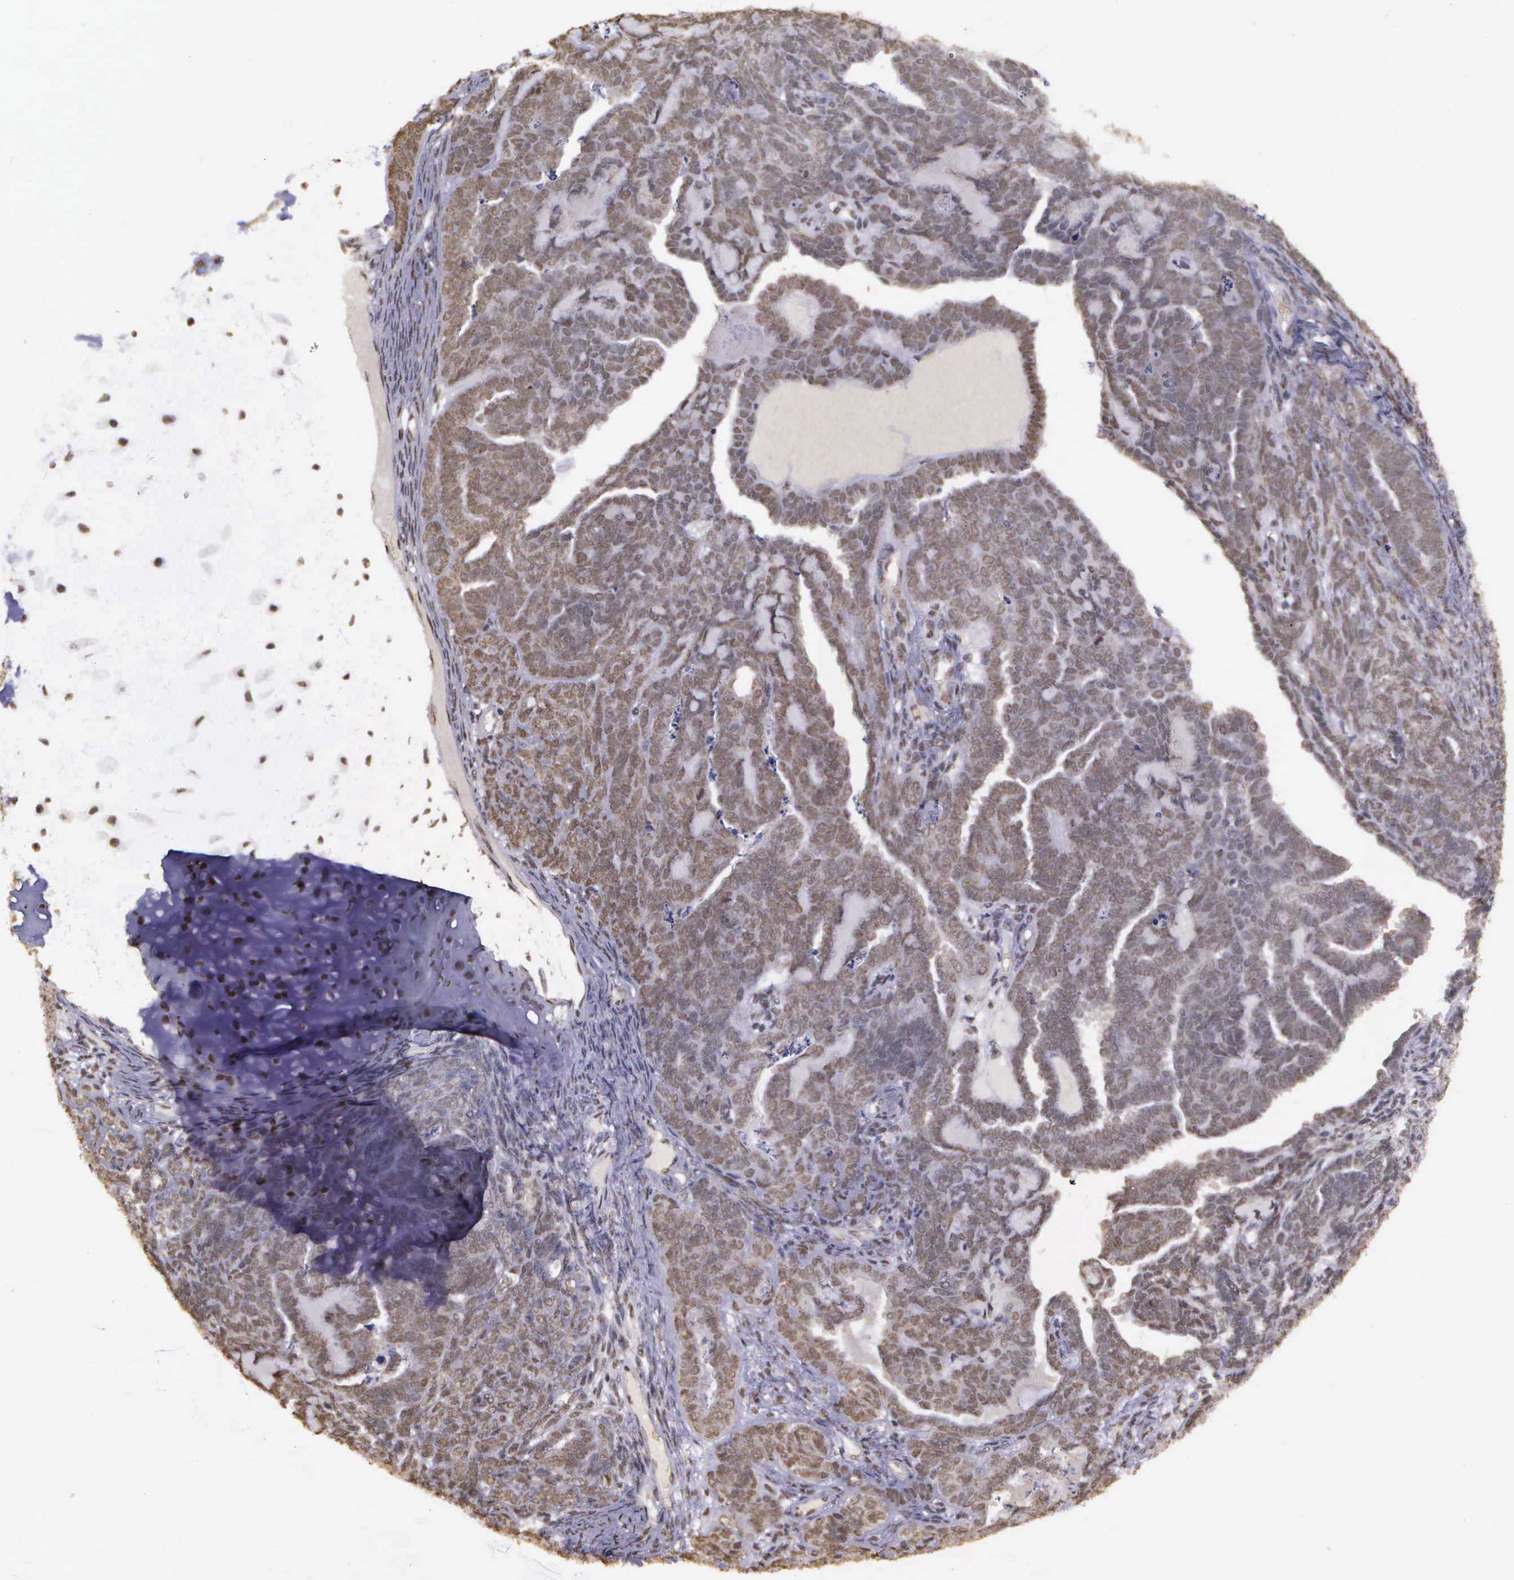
{"staining": {"intensity": "weak", "quantity": ">75%", "location": "nuclear"}, "tissue": "endometrial cancer", "cell_type": "Tumor cells", "image_type": "cancer", "snomed": [{"axis": "morphology", "description": "Neoplasm, malignant, NOS"}, {"axis": "topography", "description": "Endometrium"}], "caption": "IHC (DAB) staining of endometrial cancer reveals weak nuclear protein staining in approximately >75% of tumor cells. (DAB IHC, brown staining for protein, blue staining for nuclei).", "gene": "ARMCX5", "patient": {"sex": "female", "age": 74}}